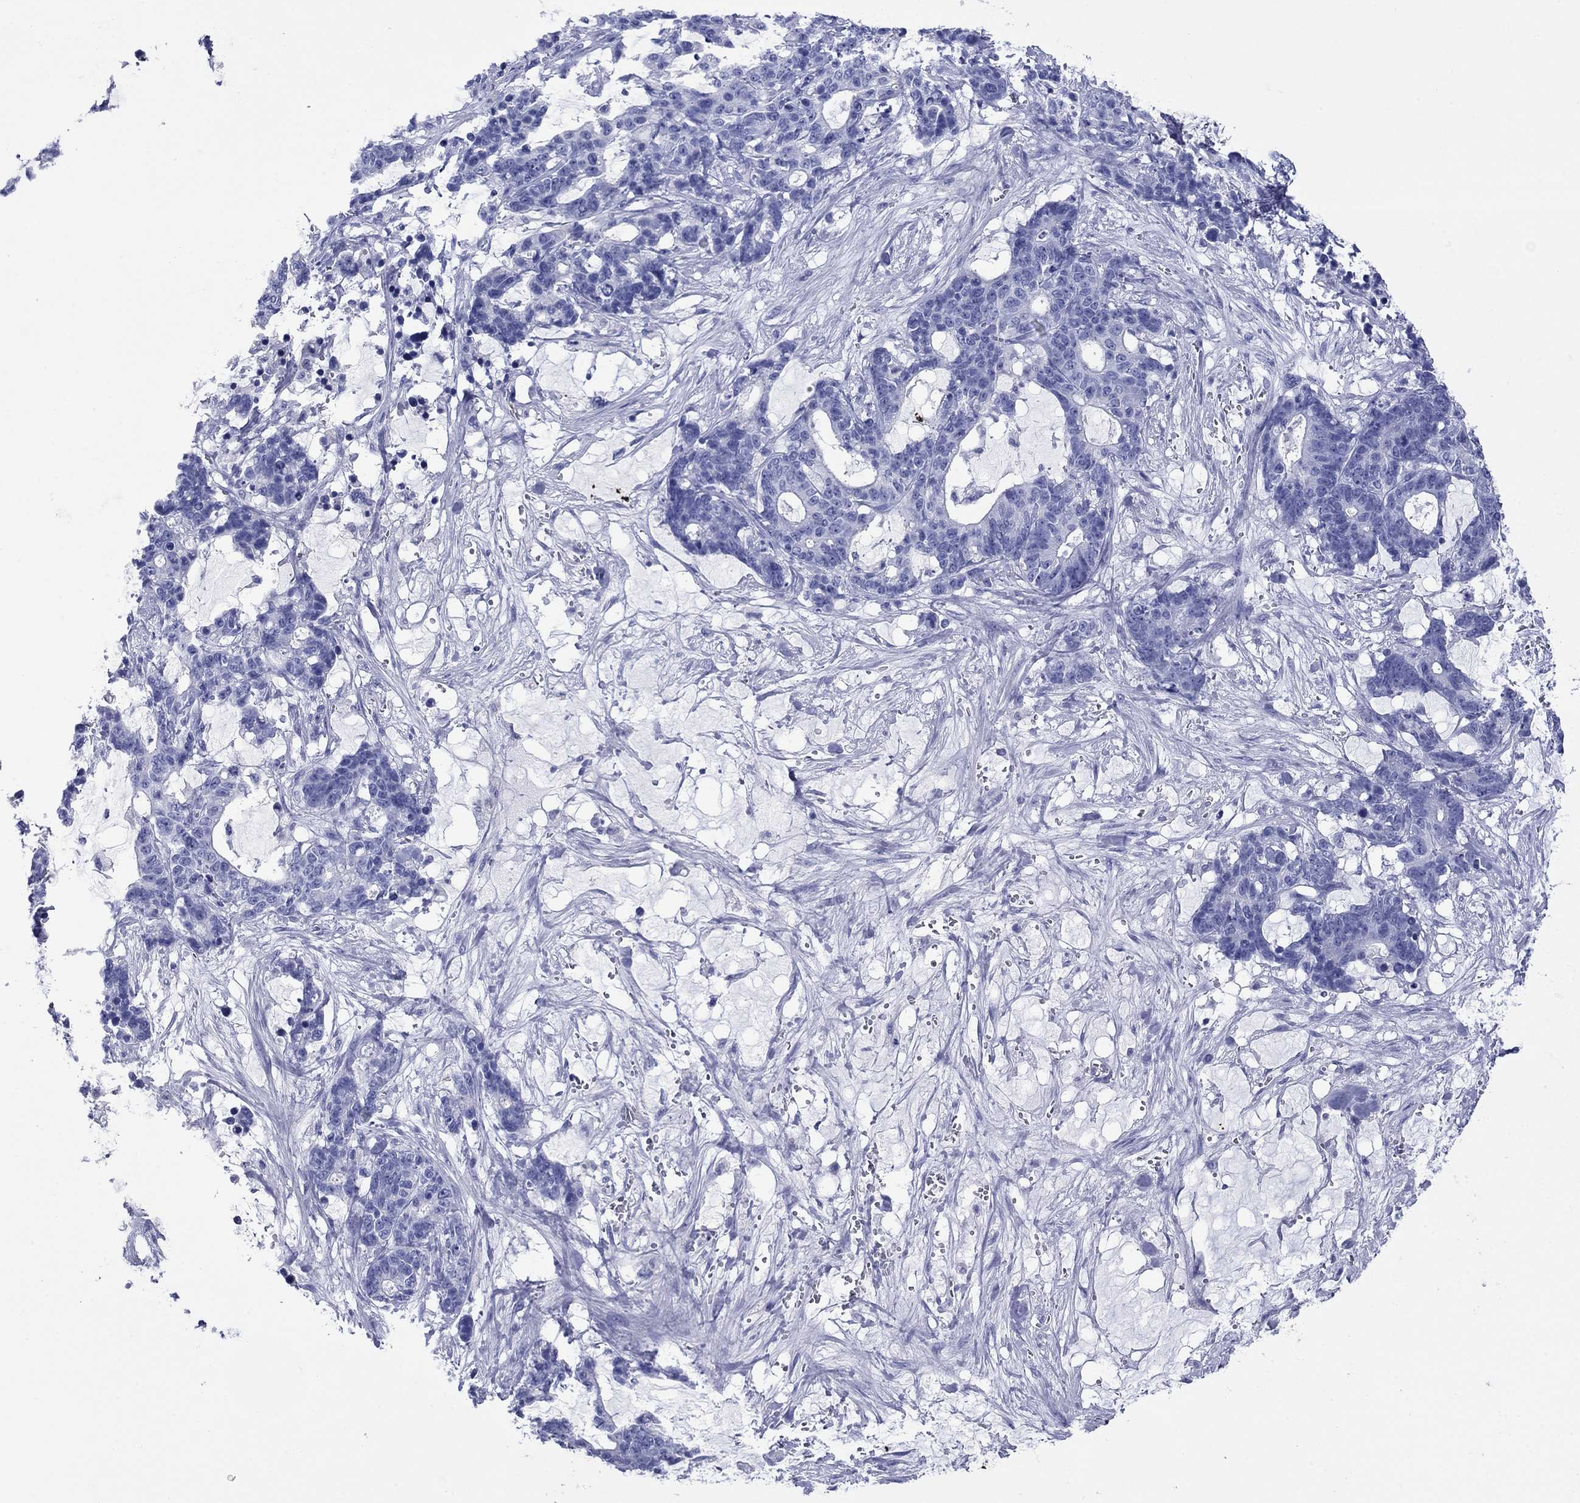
{"staining": {"intensity": "negative", "quantity": "none", "location": "none"}, "tissue": "stomach cancer", "cell_type": "Tumor cells", "image_type": "cancer", "snomed": [{"axis": "morphology", "description": "Normal tissue, NOS"}, {"axis": "morphology", "description": "Adenocarcinoma, NOS"}, {"axis": "topography", "description": "Stomach"}], "caption": "High magnification brightfield microscopy of stomach cancer stained with DAB (3,3'-diaminobenzidine) (brown) and counterstained with hematoxylin (blue): tumor cells show no significant staining.", "gene": "ROM1", "patient": {"sex": "female", "age": 64}}